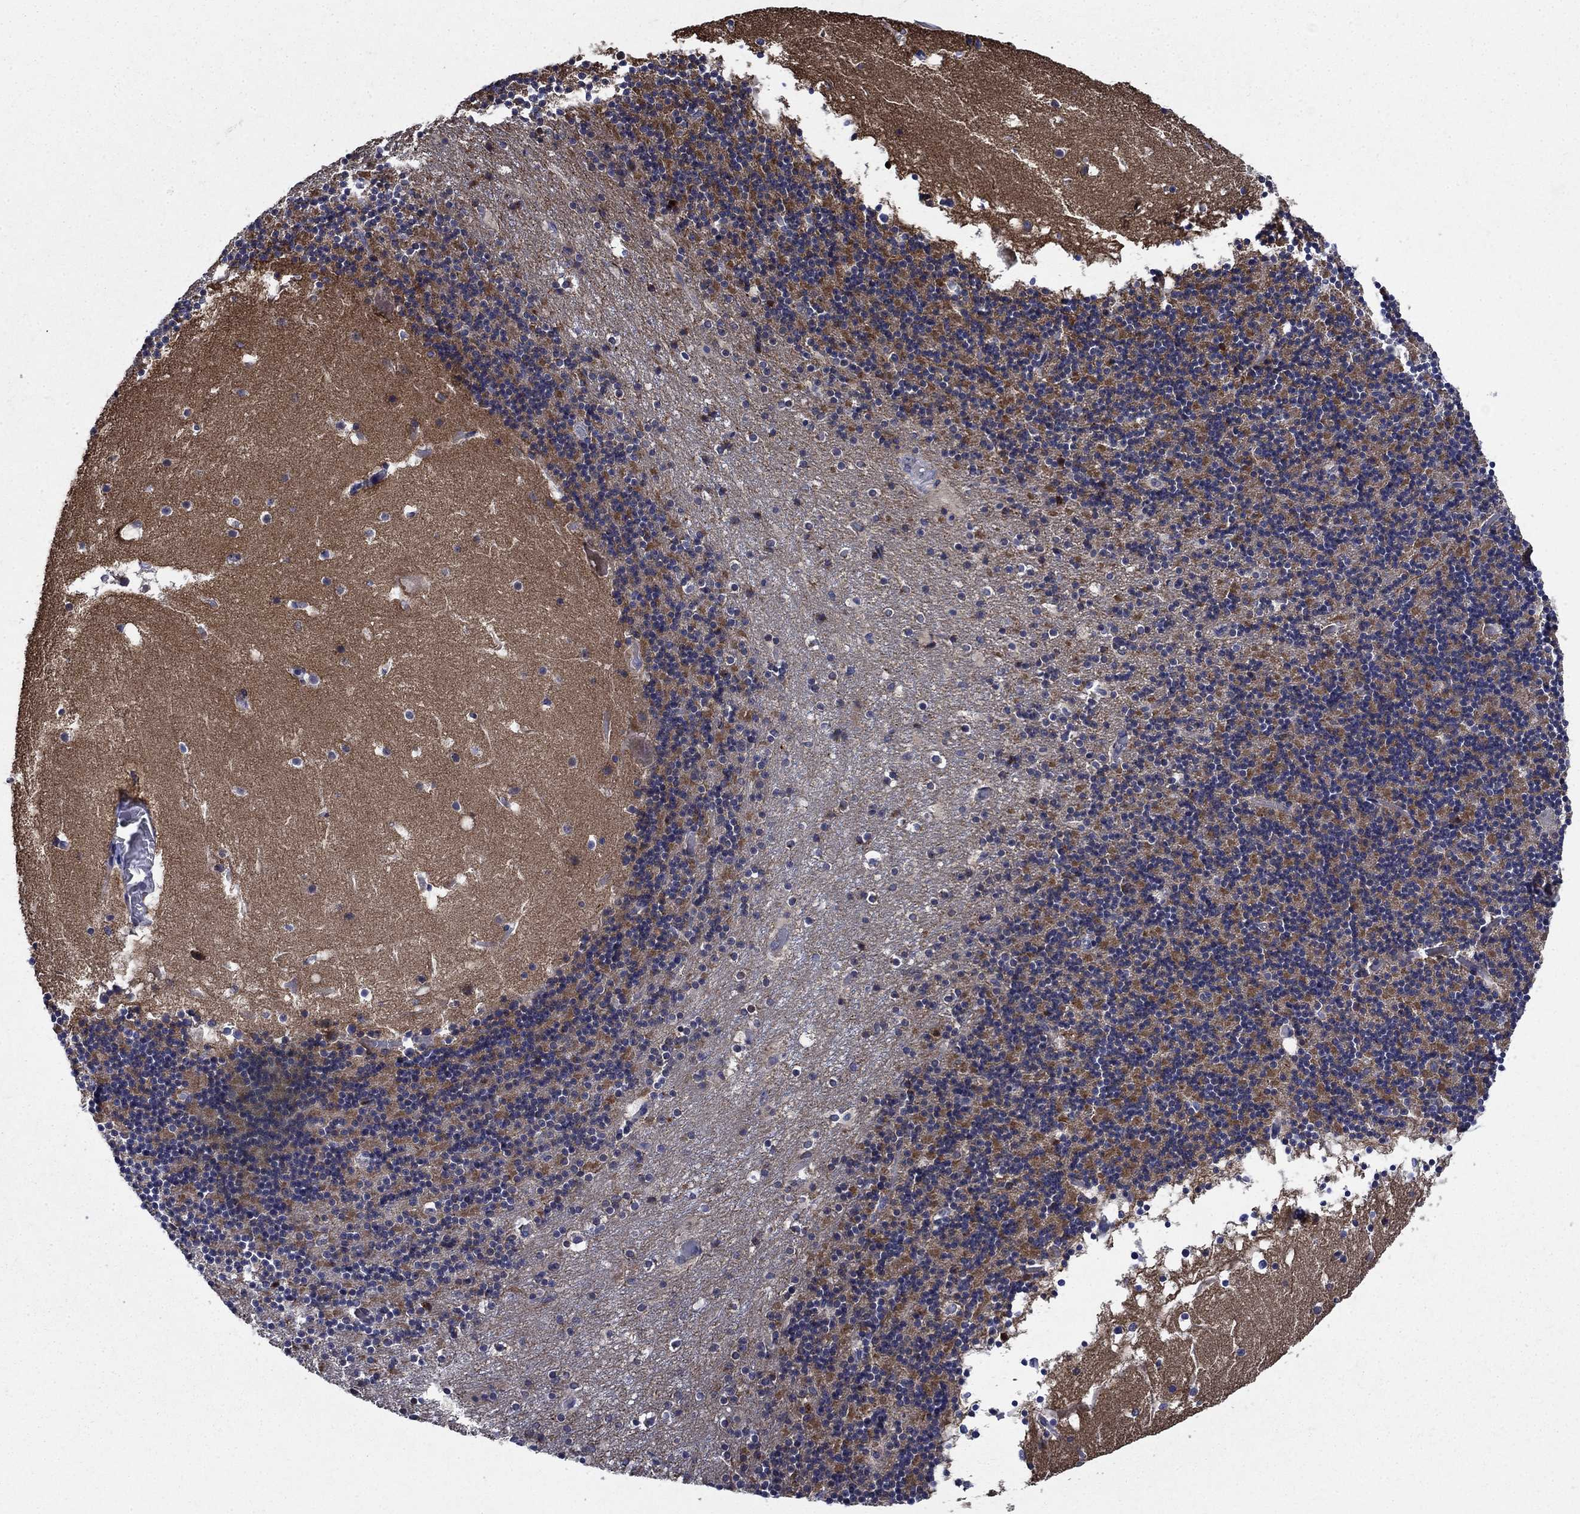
{"staining": {"intensity": "negative", "quantity": "none", "location": "none"}, "tissue": "cerebellum", "cell_type": "Cells in granular layer", "image_type": "normal", "snomed": [{"axis": "morphology", "description": "Normal tissue, NOS"}, {"axis": "topography", "description": "Cerebellum"}], "caption": "An IHC image of normal cerebellum is shown. There is no staining in cells in granular layer of cerebellum. The staining was performed using DAB (3,3'-diaminobenzidine) to visualize the protein expression in brown, while the nuclei were stained in blue with hematoxylin (Magnification: 20x).", "gene": "RNF19B", "patient": {"sex": "male", "age": 37}}